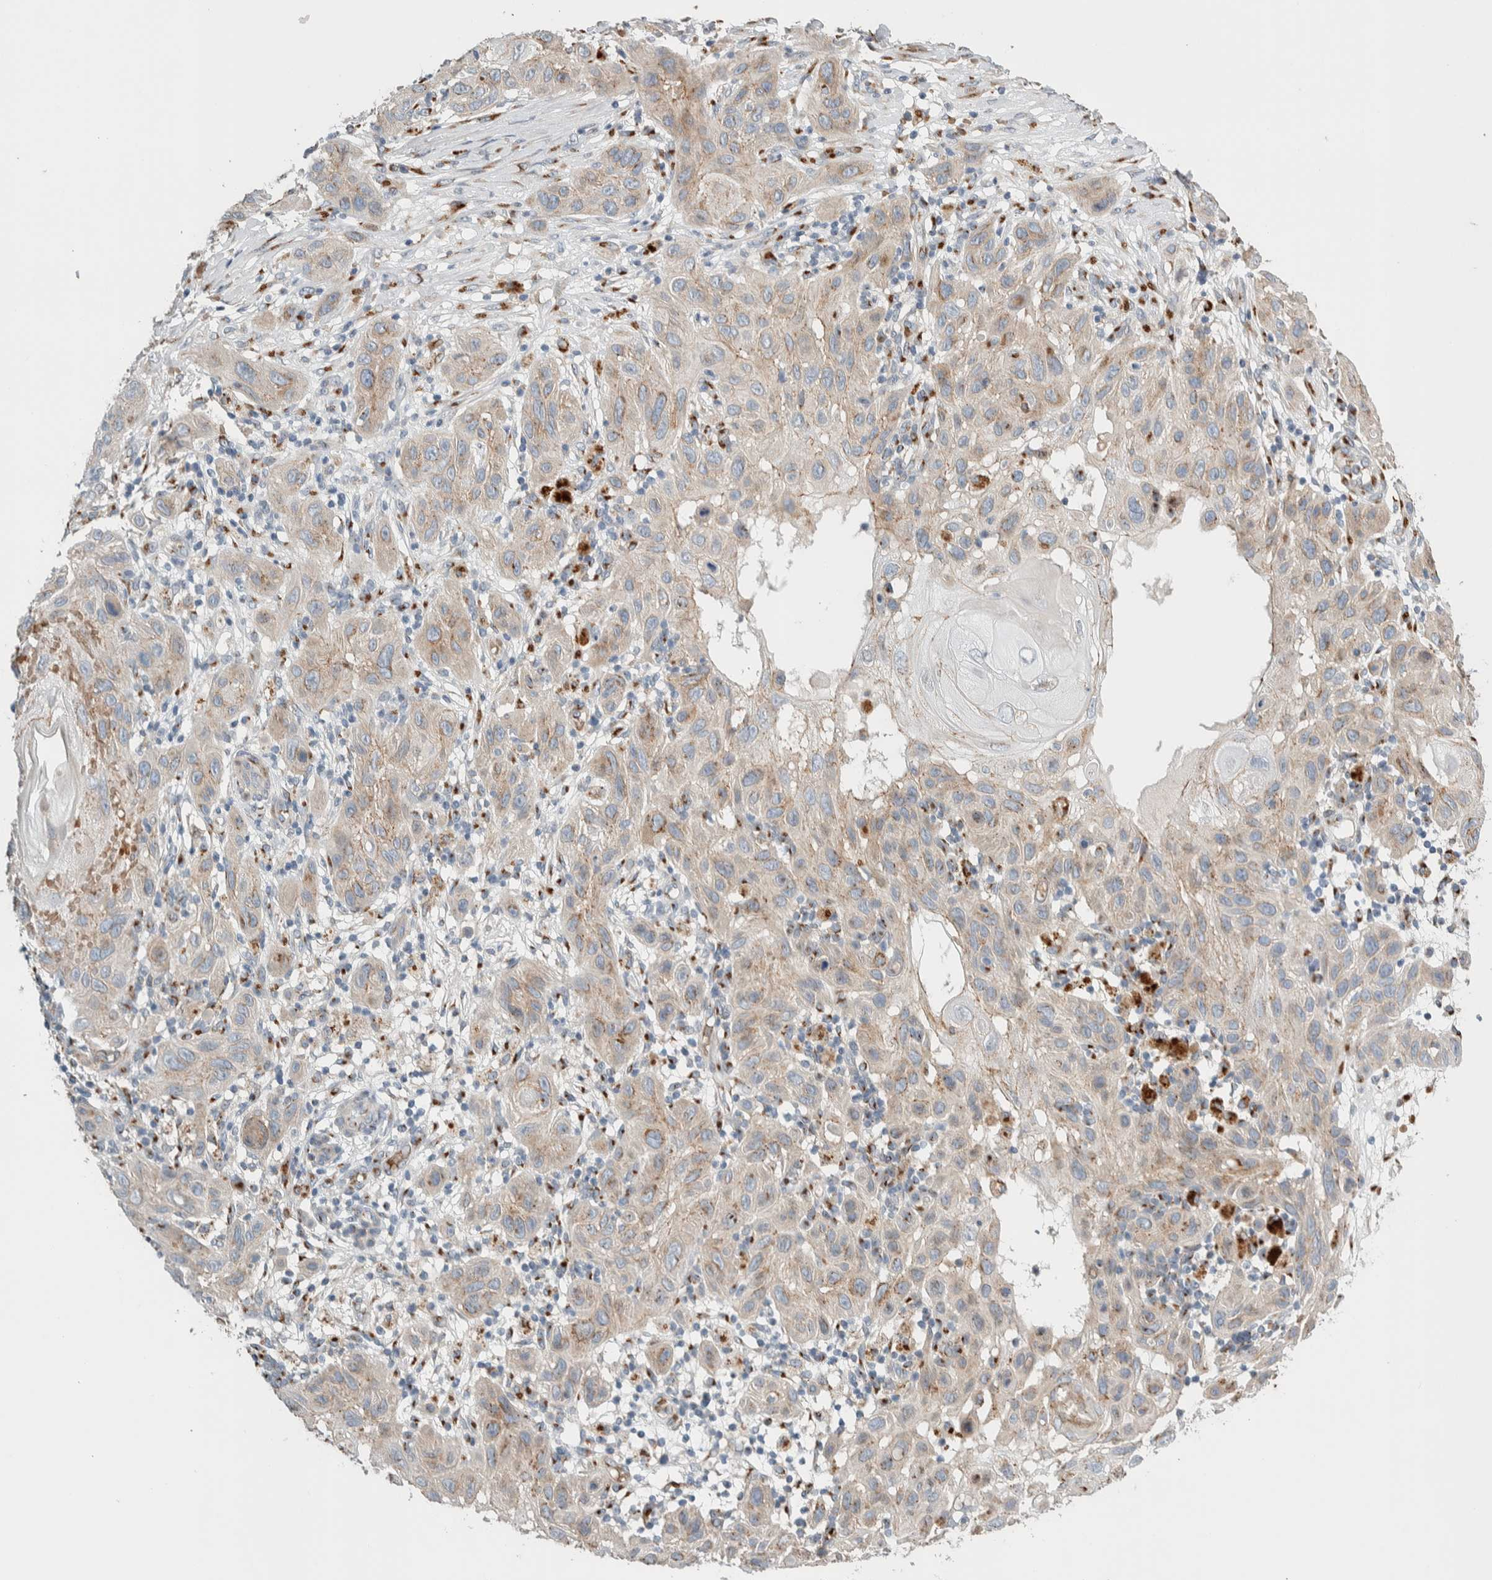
{"staining": {"intensity": "weak", "quantity": ">75%", "location": "cytoplasmic/membranous"}, "tissue": "skin cancer", "cell_type": "Tumor cells", "image_type": "cancer", "snomed": [{"axis": "morphology", "description": "Squamous cell carcinoma, NOS"}, {"axis": "topography", "description": "Skin"}], "caption": "DAB immunohistochemical staining of squamous cell carcinoma (skin) exhibits weak cytoplasmic/membranous protein positivity in approximately >75% of tumor cells.", "gene": "SLC38A10", "patient": {"sex": "female", "age": 96}}